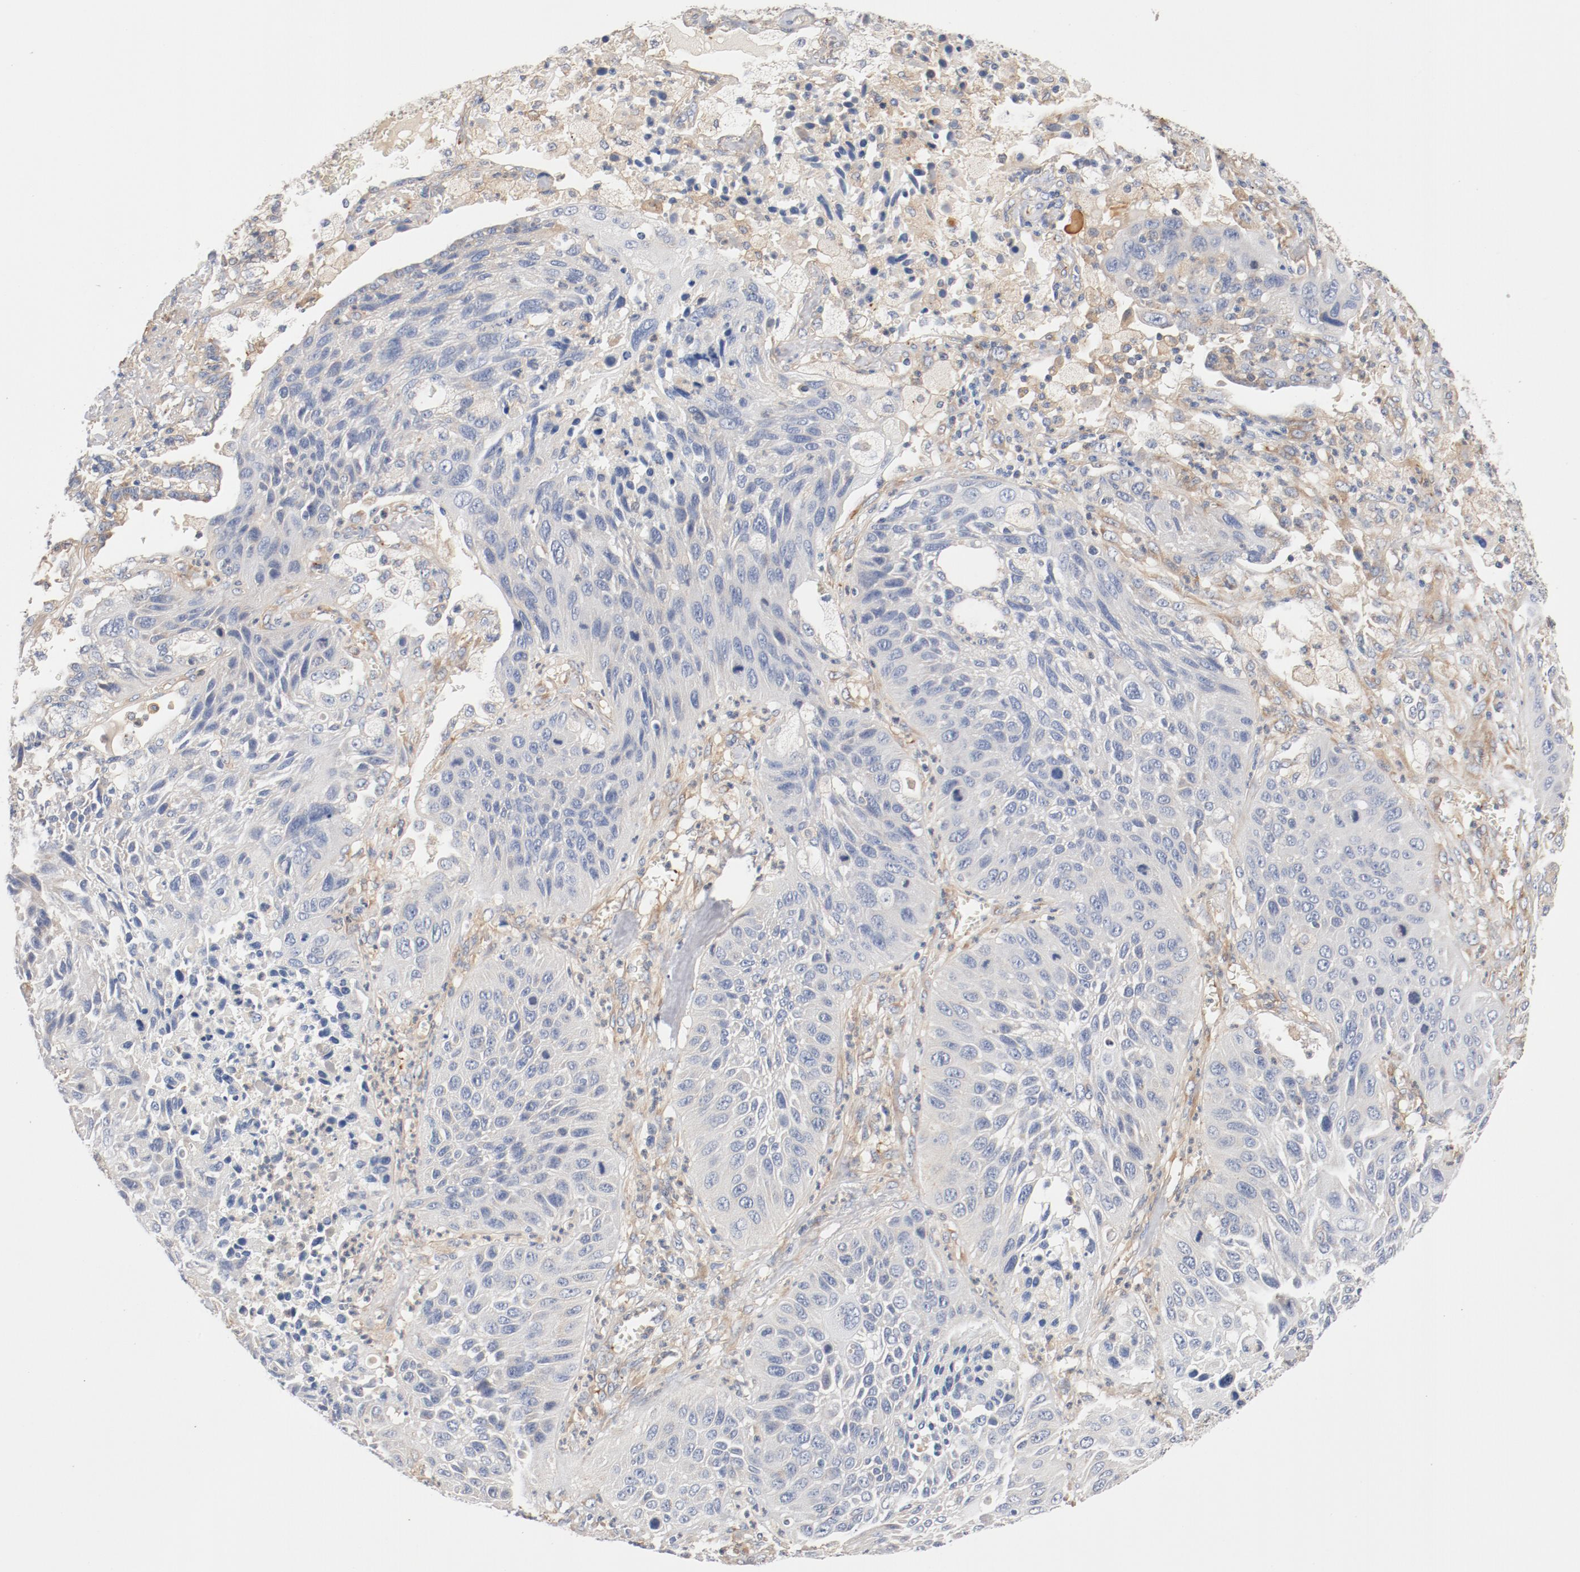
{"staining": {"intensity": "negative", "quantity": "none", "location": "none"}, "tissue": "lung cancer", "cell_type": "Tumor cells", "image_type": "cancer", "snomed": [{"axis": "morphology", "description": "Squamous cell carcinoma, NOS"}, {"axis": "topography", "description": "Lung"}], "caption": "This histopathology image is of lung cancer (squamous cell carcinoma) stained with immunohistochemistry to label a protein in brown with the nuclei are counter-stained blue. There is no staining in tumor cells.", "gene": "ILK", "patient": {"sex": "female", "age": 76}}